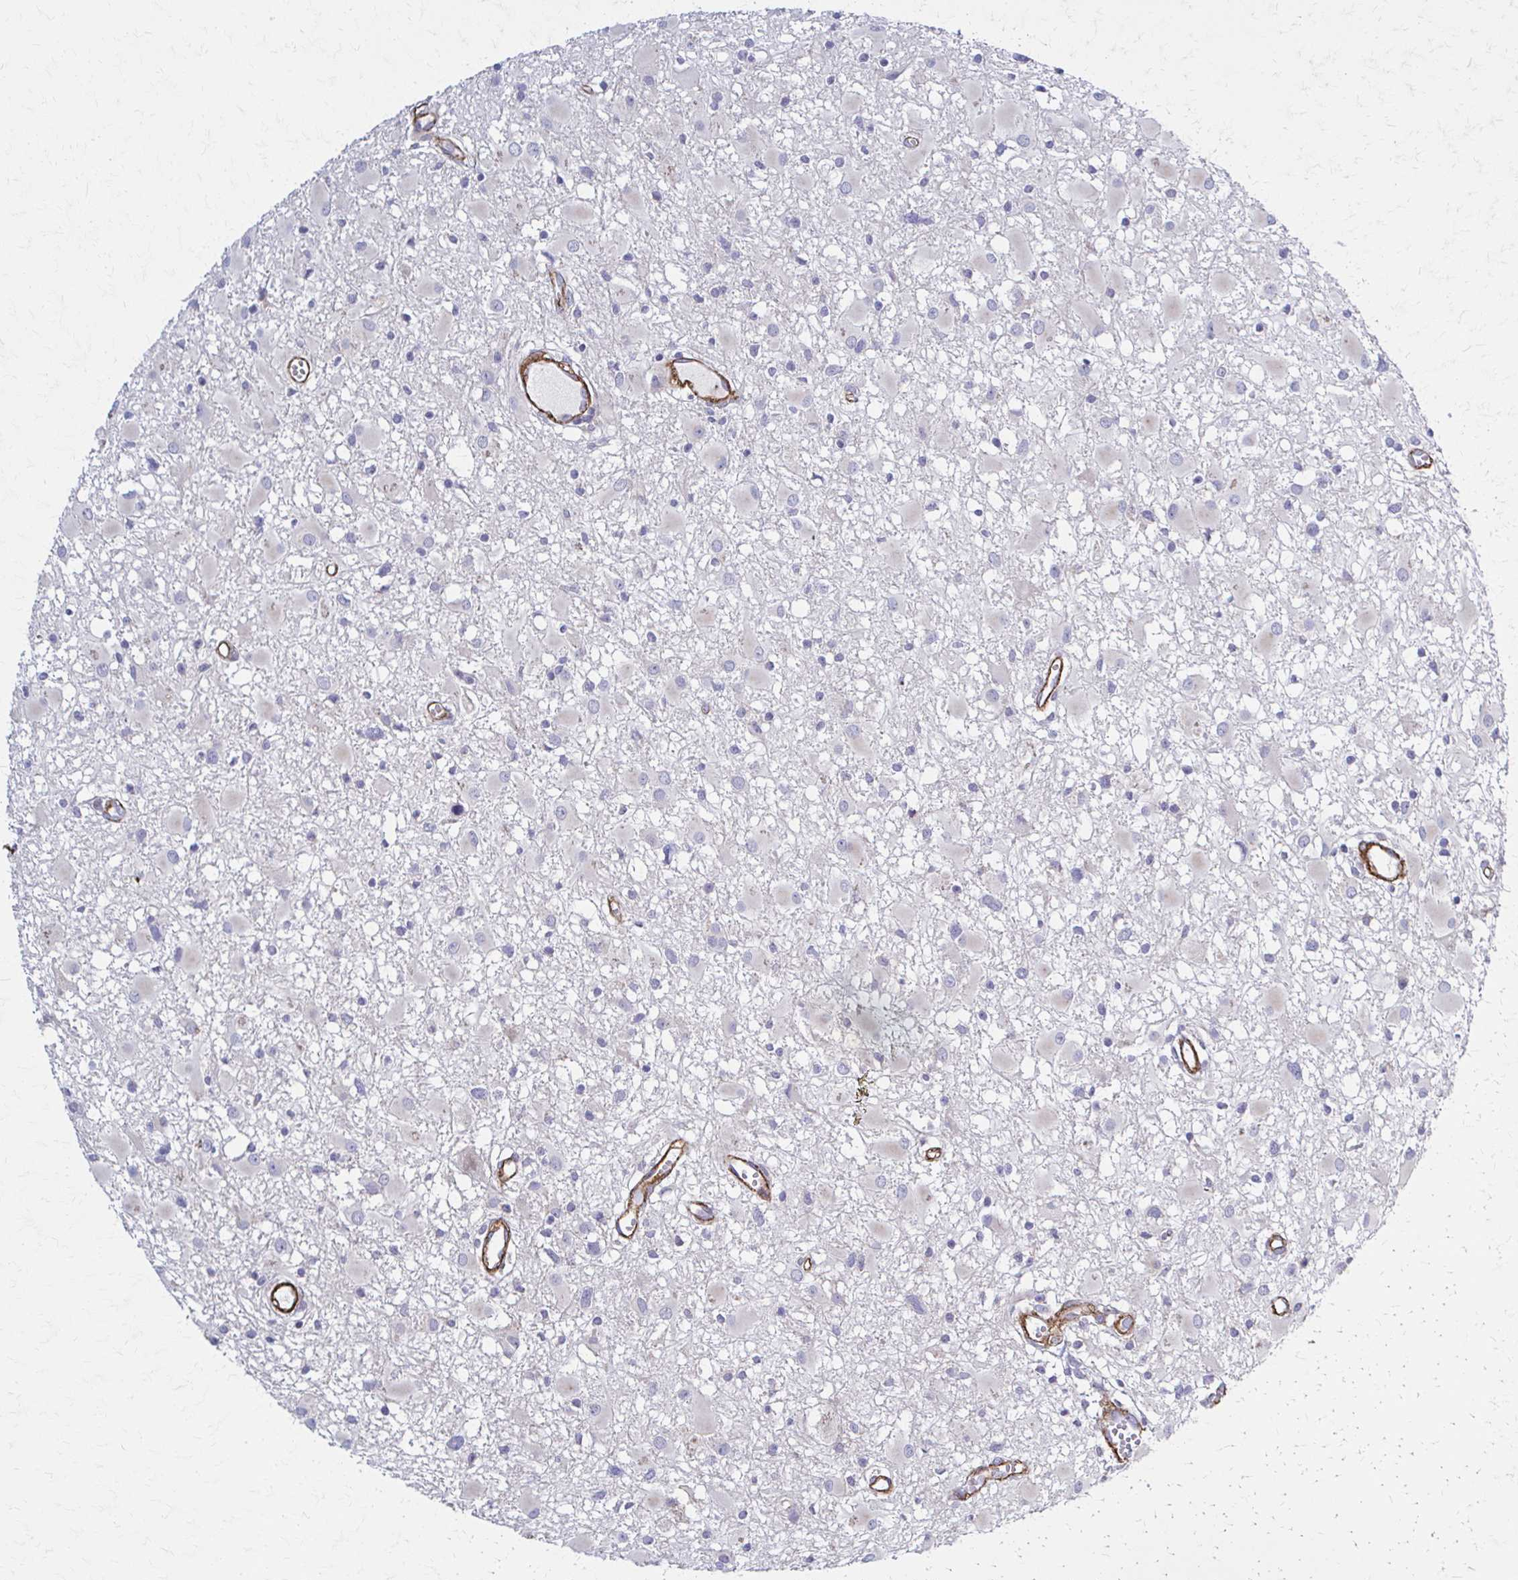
{"staining": {"intensity": "negative", "quantity": "none", "location": "none"}, "tissue": "glioma", "cell_type": "Tumor cells", "image_type": "cancer", "snomed": [{"axis": "morphology", "description": "Glioma, malignant, High grade"}, {"axis": "topography", "description": "Brain"}], "caption": "DAB (3,3'-diaminobenzidine) immunohistochemical staining of human glioma displays no significant staining in tumor cells.", "gene": "TIMMDC1", "patient": {"sex": "male", "age": 54}}